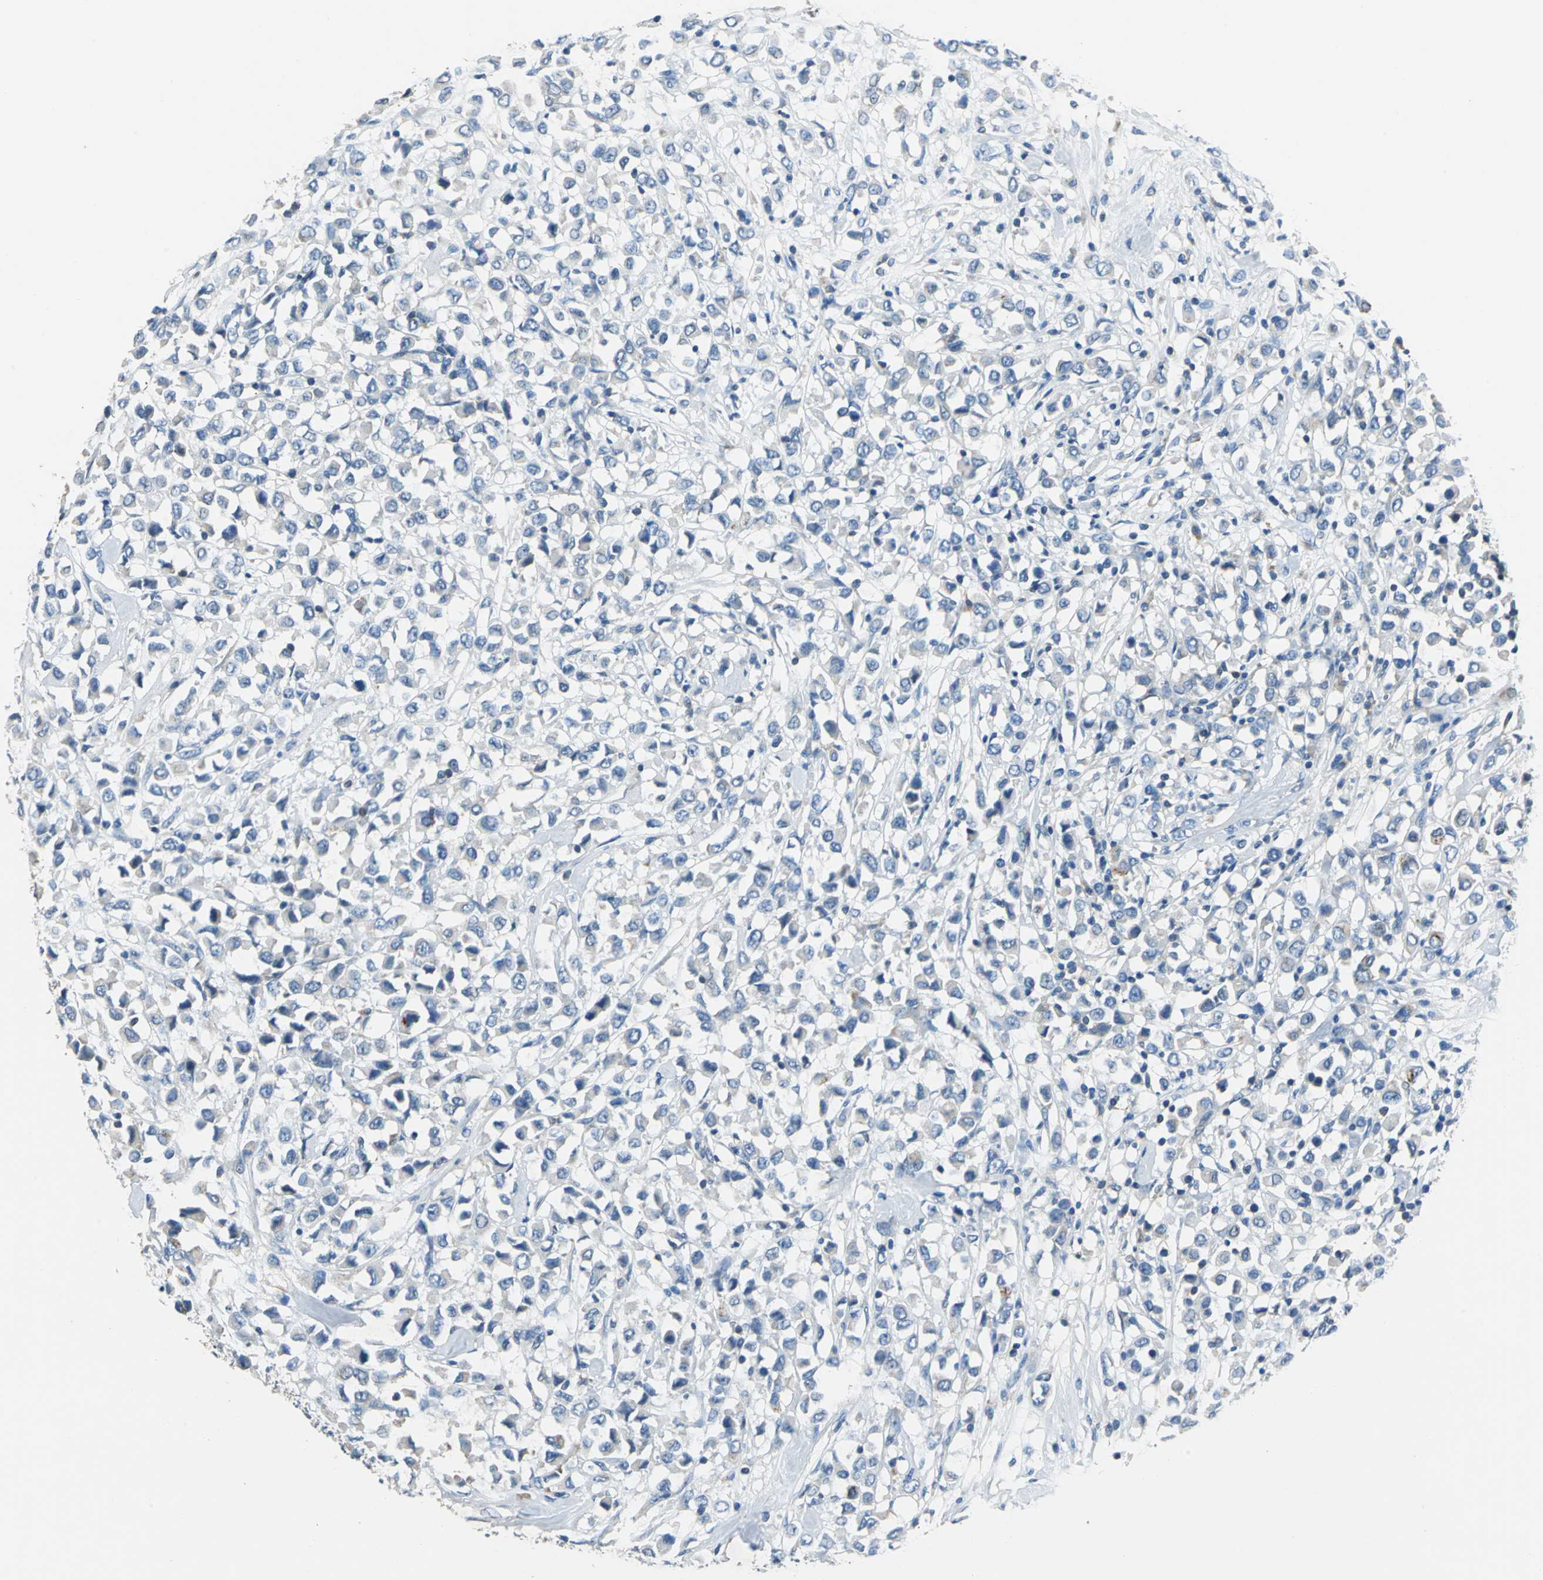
{"staining": {"intensity": "negative", "quantity": "none", "location": "none"}, "tissue": "breast cancer", "cell_type": "Tumor cells", "image_type": "cancer", "snomed": [{"axis": "morphology", "description": "Duct carcinoma"}, {"axis": "topography", "description": "Breast"}], "caption": "The photomicrograph exhibits no significant staining in tumor cells of breast infiltrating ductal carcinoma.", "gene": "PRKCA", "patient": {"sex": "female", "age": 61}}